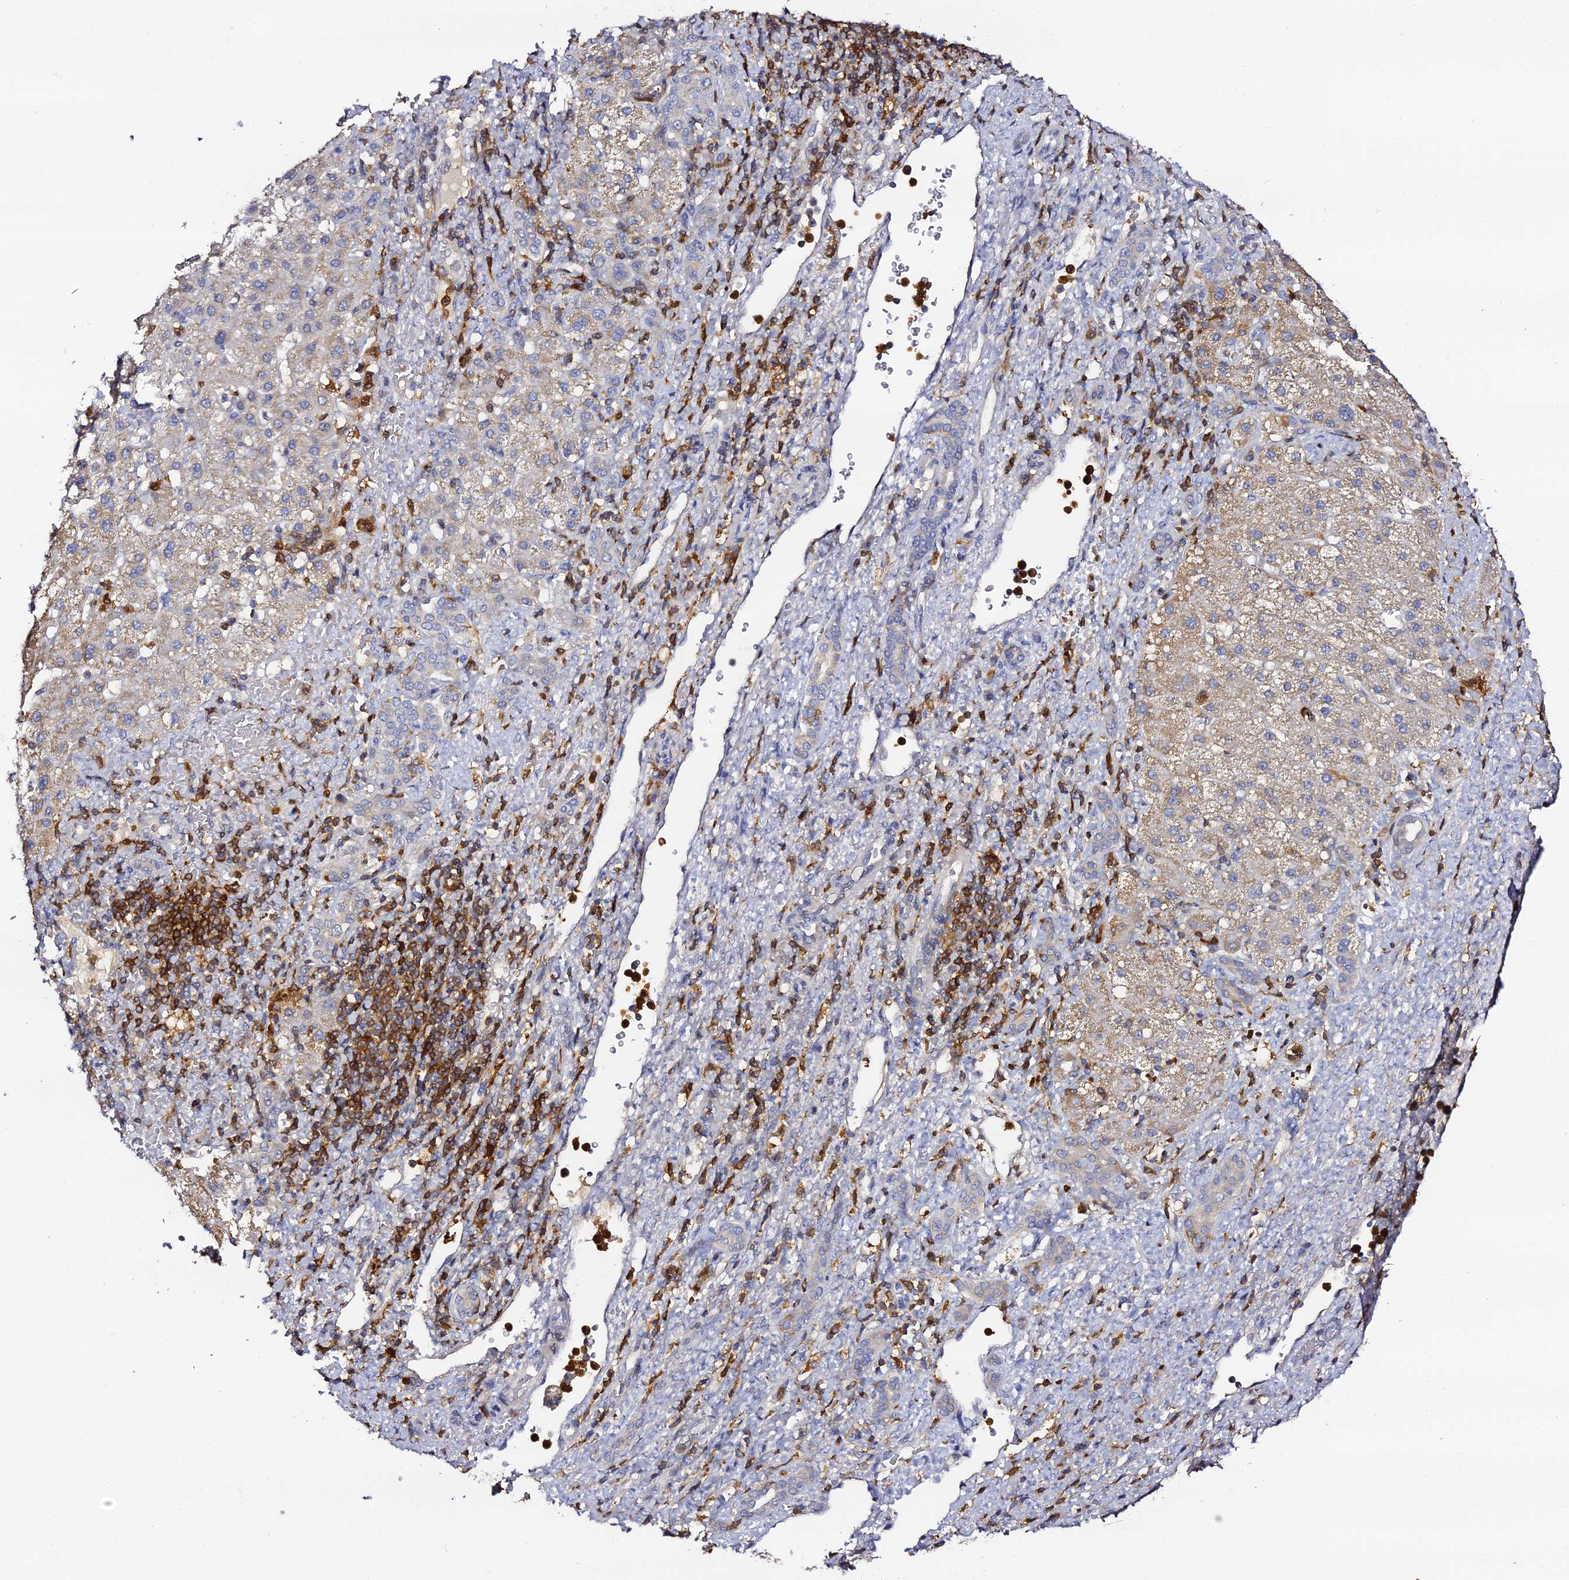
{"staining": {"intensity": "weak", "quantity": "25%-75%", "location": "cytoplasmic/membranous"}, "tissue": "liver cancer", "cell_type": "Tumor cells", "image_type": "cancer", "snomed": [{"axis": "morphology", "description": "Normal tissue, NOS"}, {"axis": "morphology", "description": "Carcinoma, Hepatocellular, NOS"}, {"axis": "topography", "description": "Liver"}], "caption": "Protein staining of hepatocellular carcinoma (liver) tissue shows weak cytoplasmic/membranous positivity in approximately 25%-75% of tumor cells.", "gene": "IL4I1", "patient": {"sex": "male", "age": 57}}